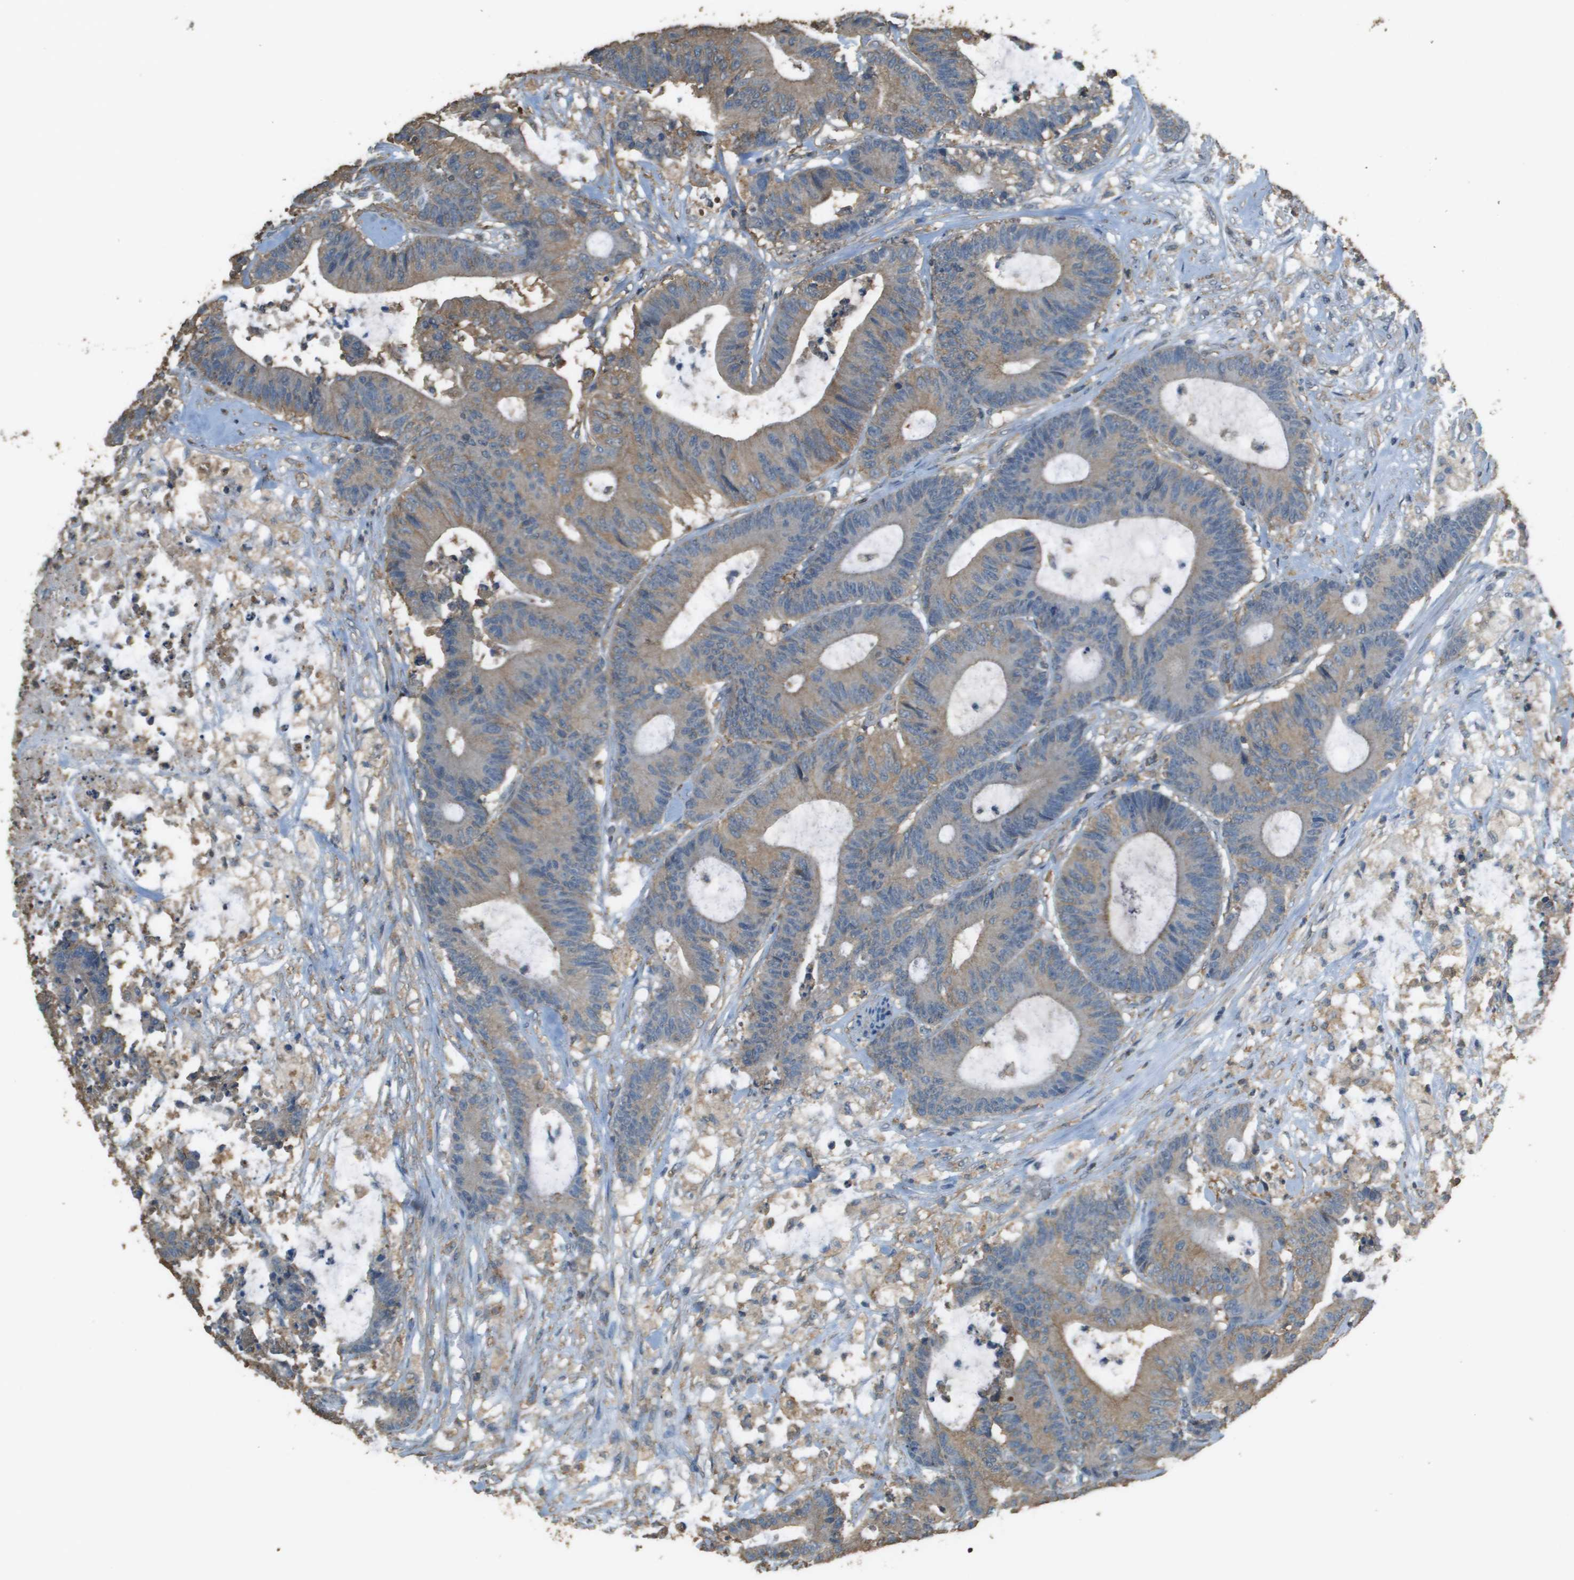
{"staining": {"intensity": "moderate", "quantity": ">75%", "location": "cytoplasmic/membranous"}, "tissue": "colorectal cancer", "cell_type": "Tumor cells", "image_type": "cancer", "snomed": [{"axis": "morphology", "description": "Adenocarcinoma, NOS"}, {"axis": "topography", "description": "Colon"}], "caption": "About >75% of tumor cells in adenocarcinoma (colorectal) reveal moderate cytoplasmic/membranous protein expression as visualized by brown immunohistochemical staining.", "gene": "MS4A7", "patient": {"sex": "female", "age": 84}}